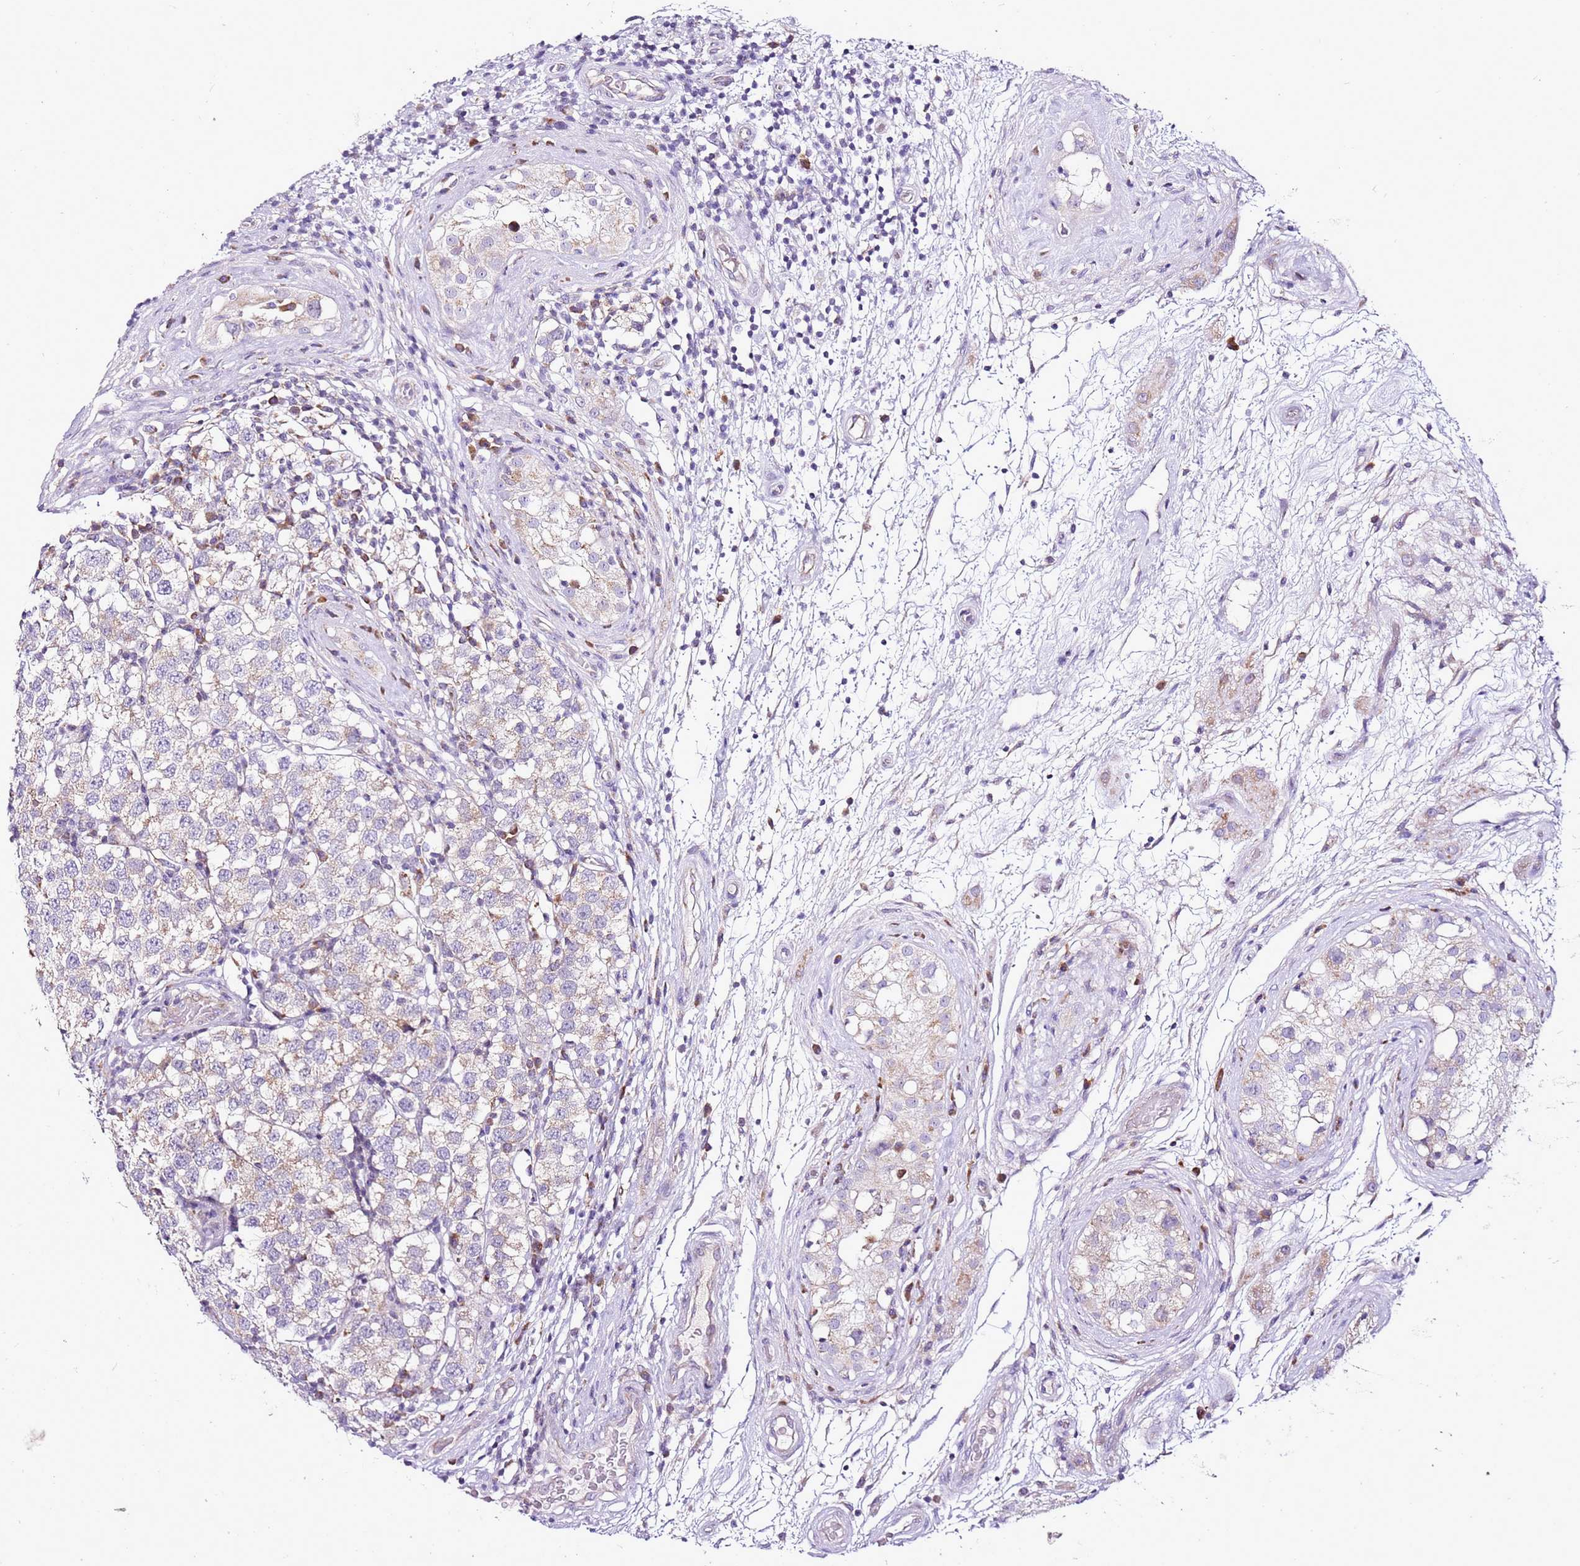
{"staining": {"intensity": "weak", "quantity": "<25%", "location": "cytoplasmic/membranous"}, "tissue": "testis cancer", "cell_type": "Tumor cells", "image_type": "cancer", "snomed": [{"axis": "morphology", "description": "Seminoma, NOS"}, {"axis": "topography", "description": "Testis"}], "caption": "This micrograph is of testis cancer (seminoma) stained with immunohistochemistry to label a protein in brown with the nuclei are counter-stained blue. There is no staining in tumor cells.", "gene": "MRPL36", "patient": {"sex": "male", "age": 34}}